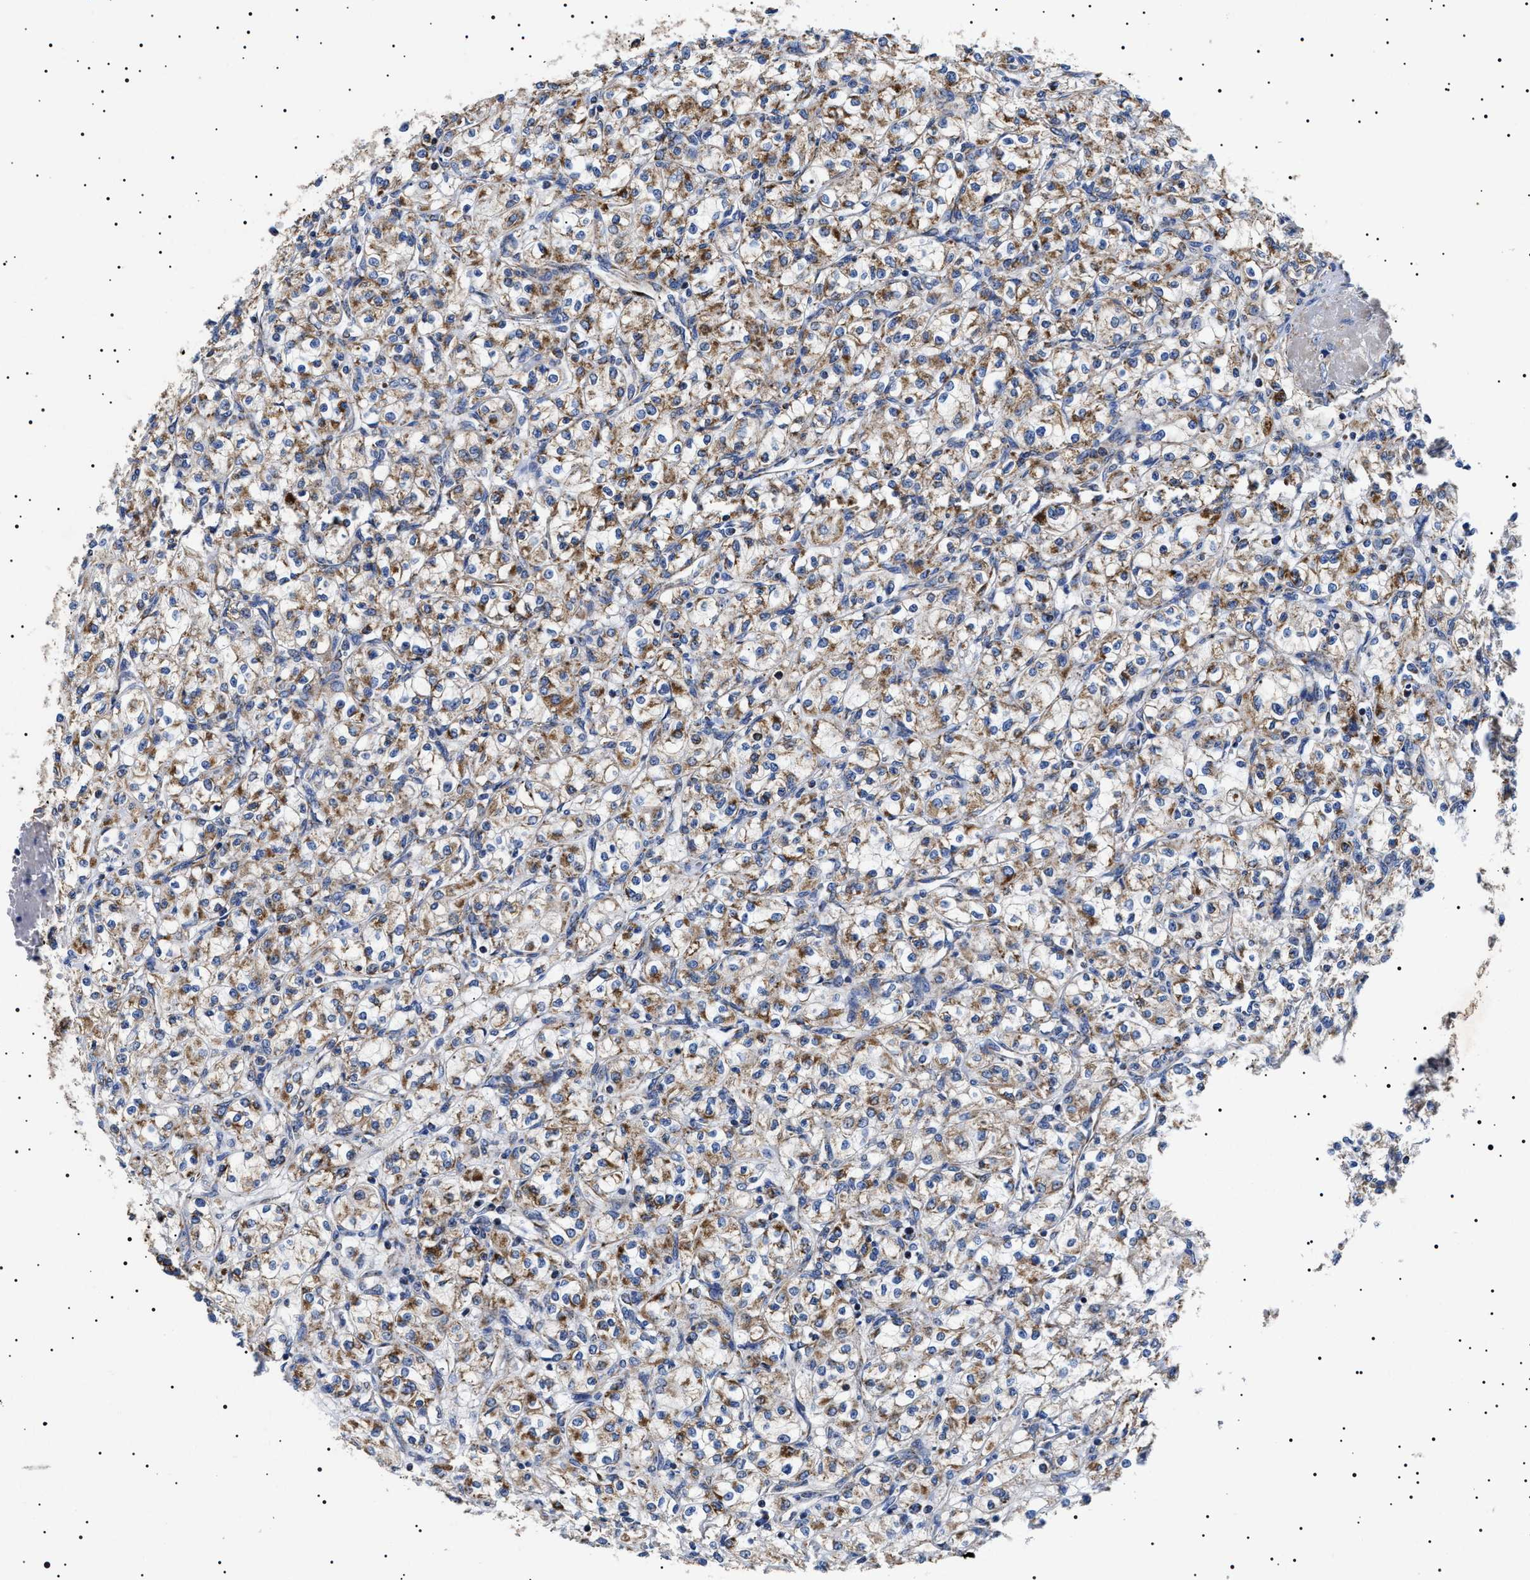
{"staining": {"intensity": "moderate", "quantity": ">75%", "location": "cytoplasmic/membranous"}, "tissue": "renal cancer", "cell_type": "Tumor cells", "image_type": "cancer", "snomed": [{"axis": "morphology", "description": "Adenocarcinoma, NOS"}, {"axis": "topography", "description": "Kidney"}], "caption": "Immunohistochemistry histopathology image of adenocarcinoma (renal) stained for a protein (brown), which displays medium levels of moderate cytoplasmic/membranous staining in approximately >75% of tumor cells.", "gene": "CHRDL2", "patient": {"sex": "male", "age": 77}}